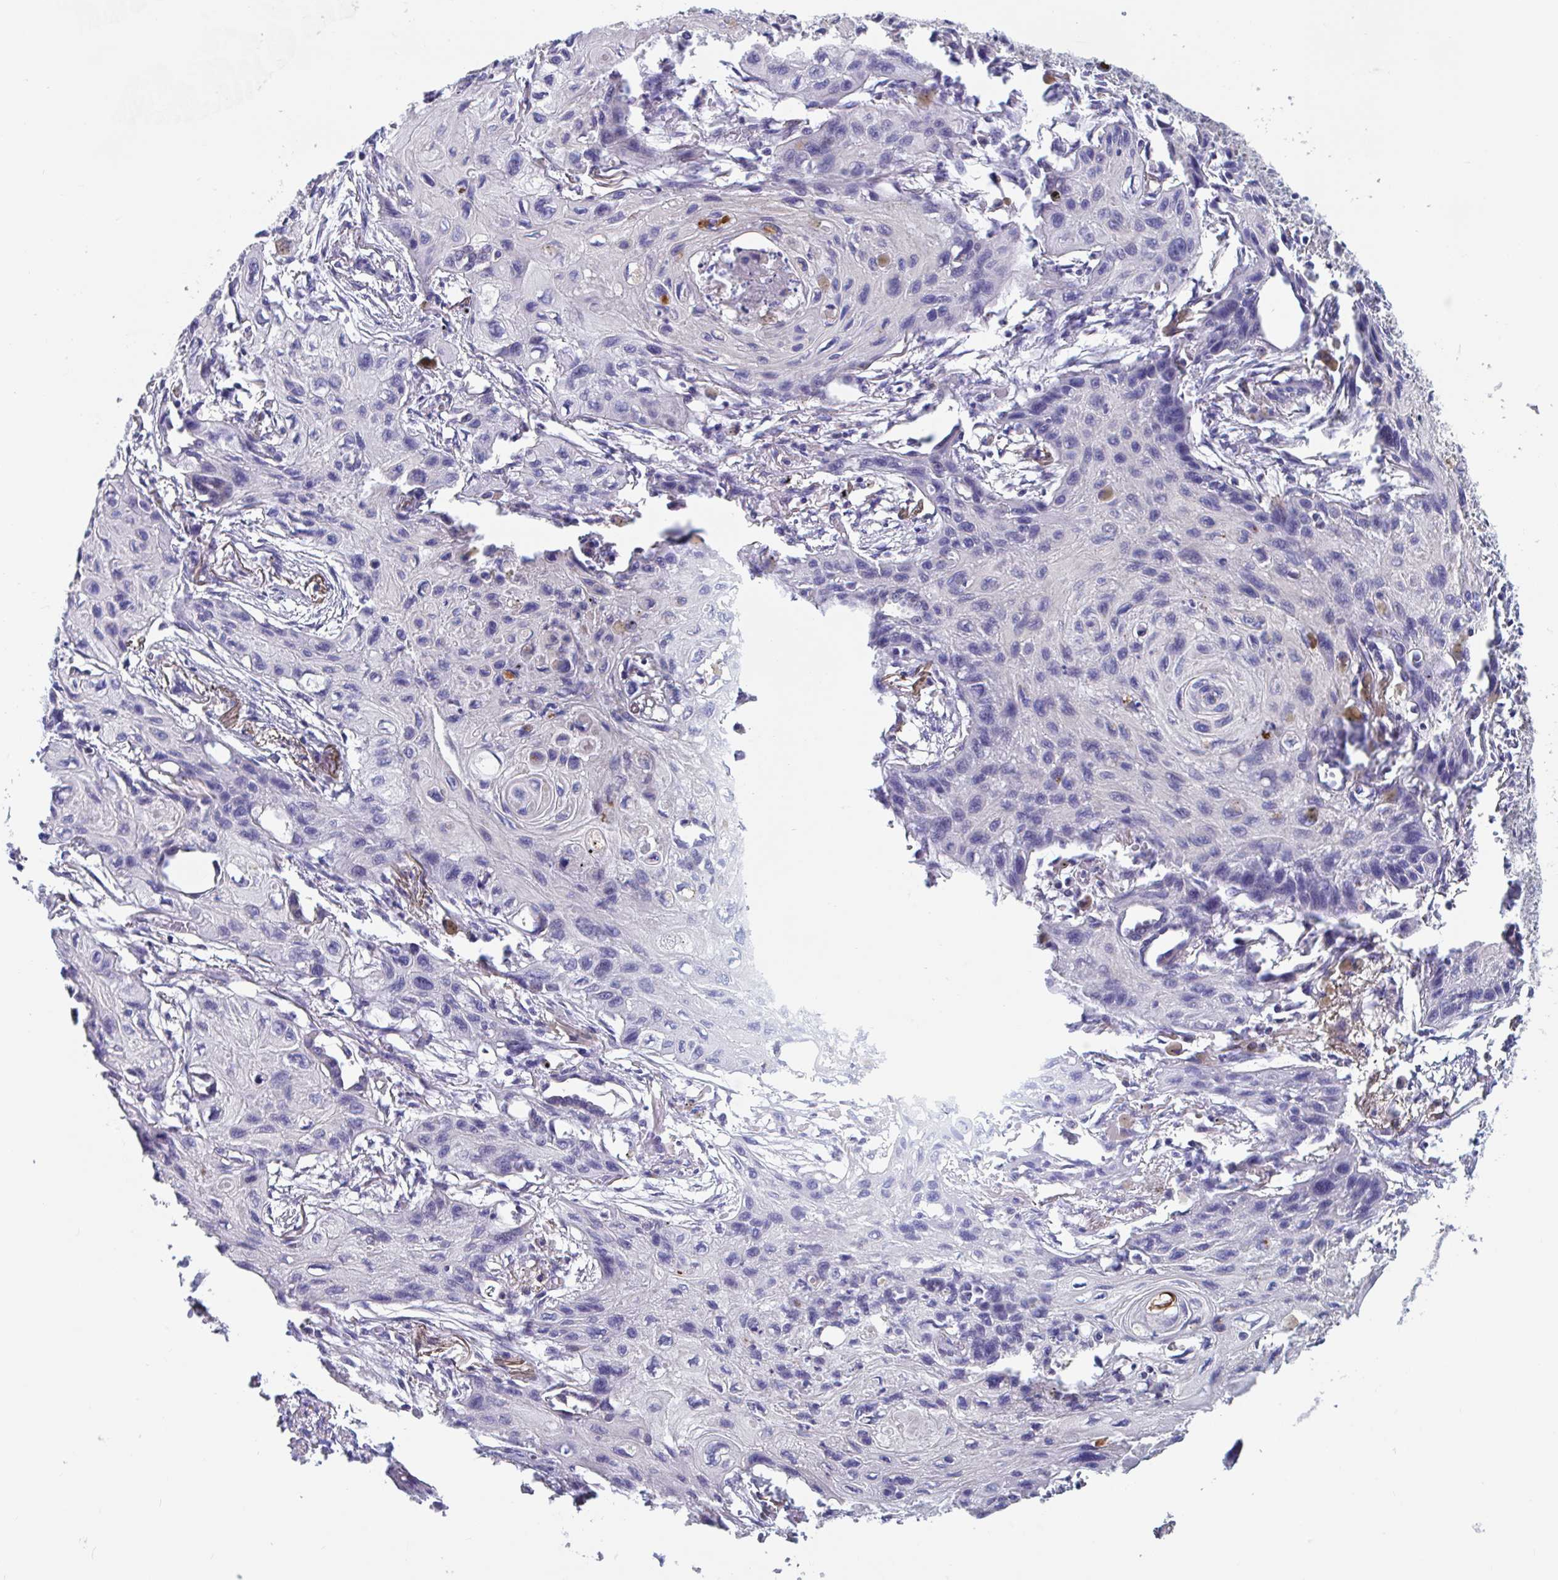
{"staining": {"intensity": "negative", "quantity": "none", "location": "none"}, "tissue": "lung cancer", "cell_type": "Tumor cells", "image_type": "cancer", "snomed": [{"axis": "morphology", "description": "Squamous cell carcinoma, NOS"}, {"axis": "topography", "description": "Lung"}], "caption": "Tumor cells show no significant positivity in lung squamous cell carcinoma.", "gene": "UNKL", "patient": {"sex": "male", "age": 71}}